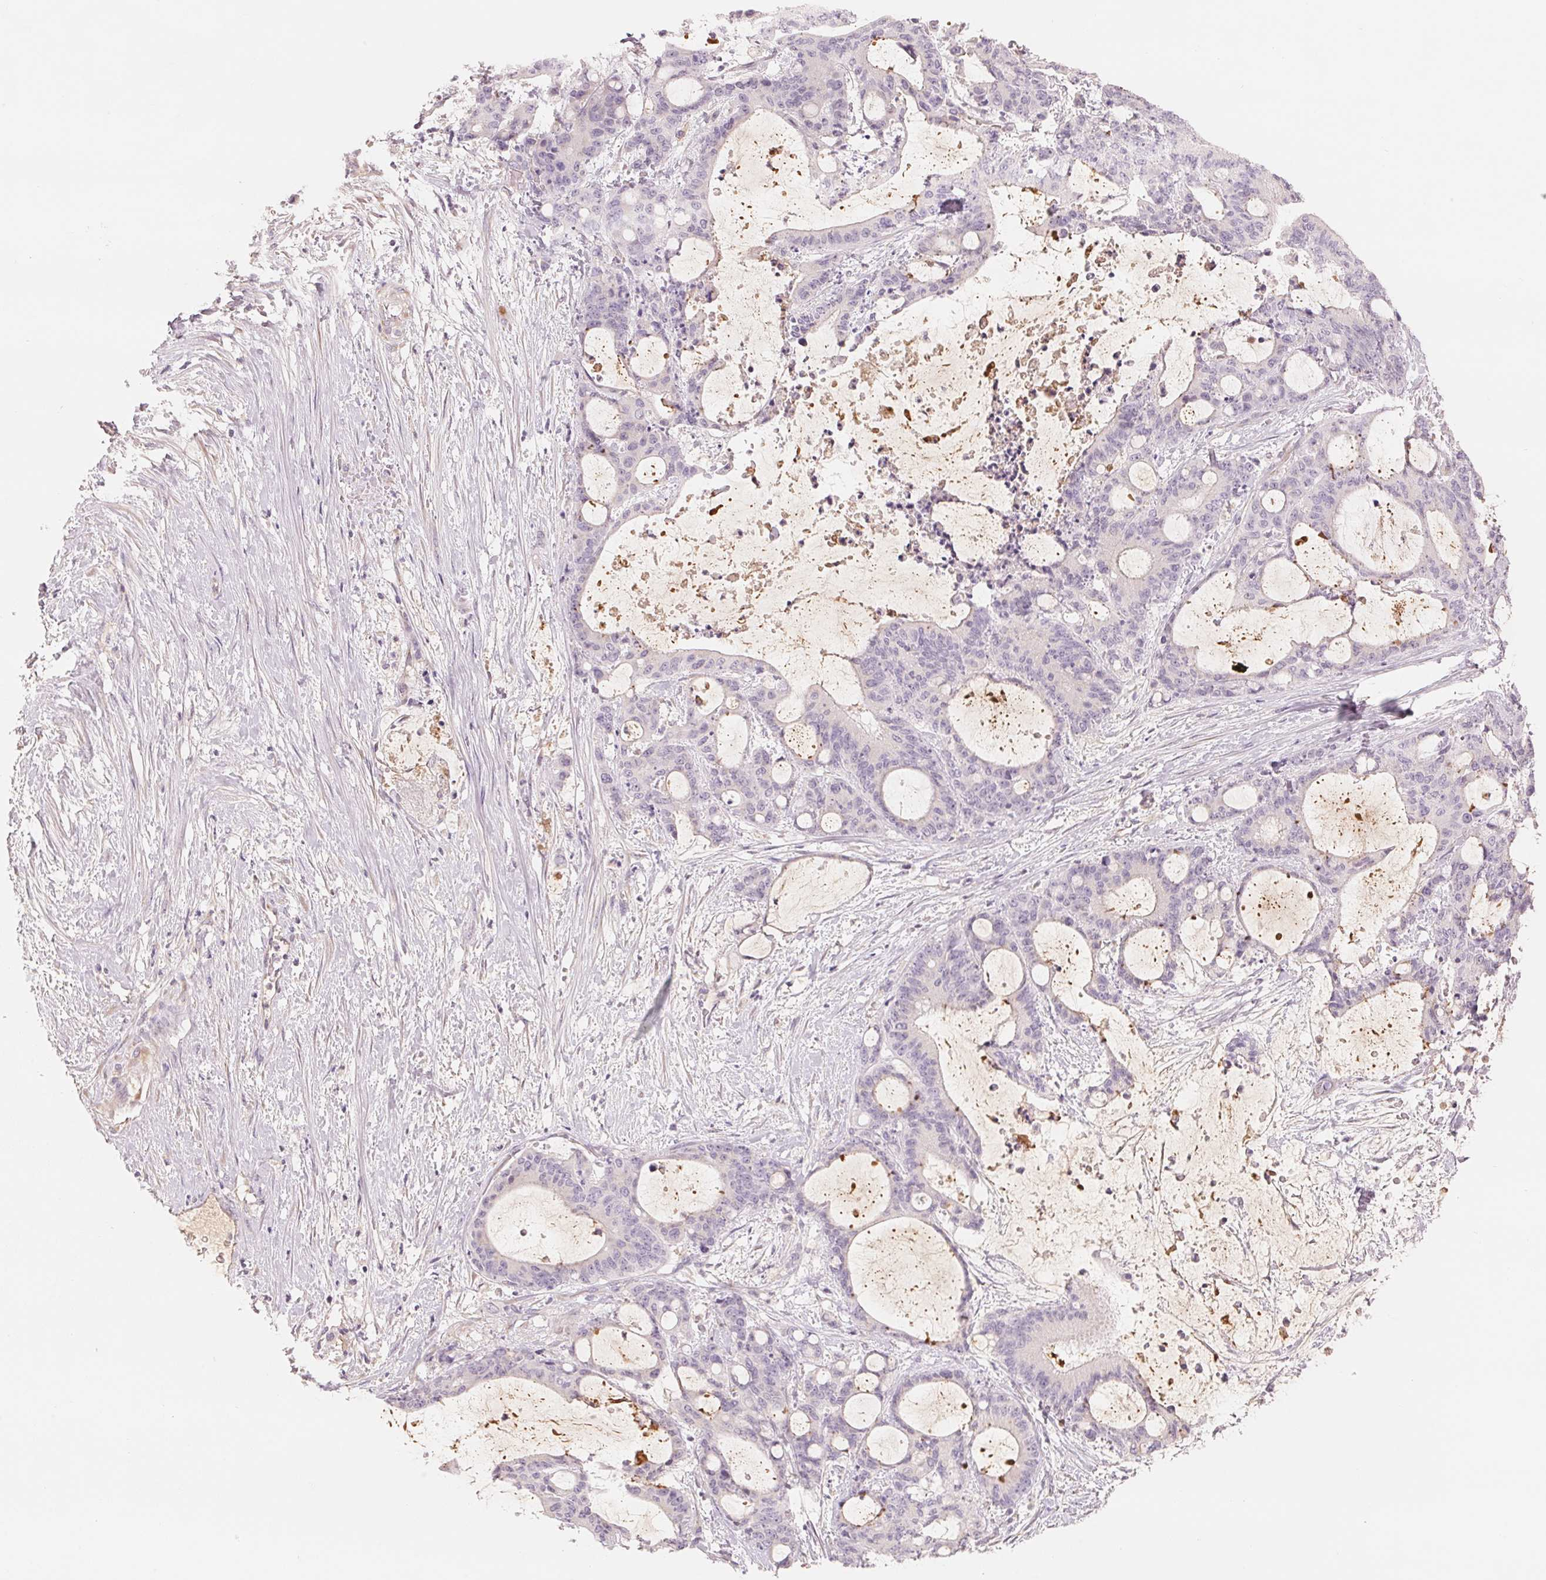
{"staining": {"intensity": "negative", "quantity": "none", "location": "none"}, "tissue": "liver cancer", "cell_type": "Tumor cells", "image_type": "cancer", "snomed": [{"axis": "morphology", "description": "Normal tissue, NOS"}, {"axis": "morphology", "description": "Cholangiocarcinoma"}, {"axis": "topography", "description": "Liver"}, {"axis": "topography", "description": "Peripheral nerve tissue"}], "caption": "Cholangiocarcinoma (liver) stained for a protein using immunohistochemistry (IHC) demonstrates no positivity tumor cells.", "gene": "CFHR2", "patient": {"sex": "female", "age": 73}}